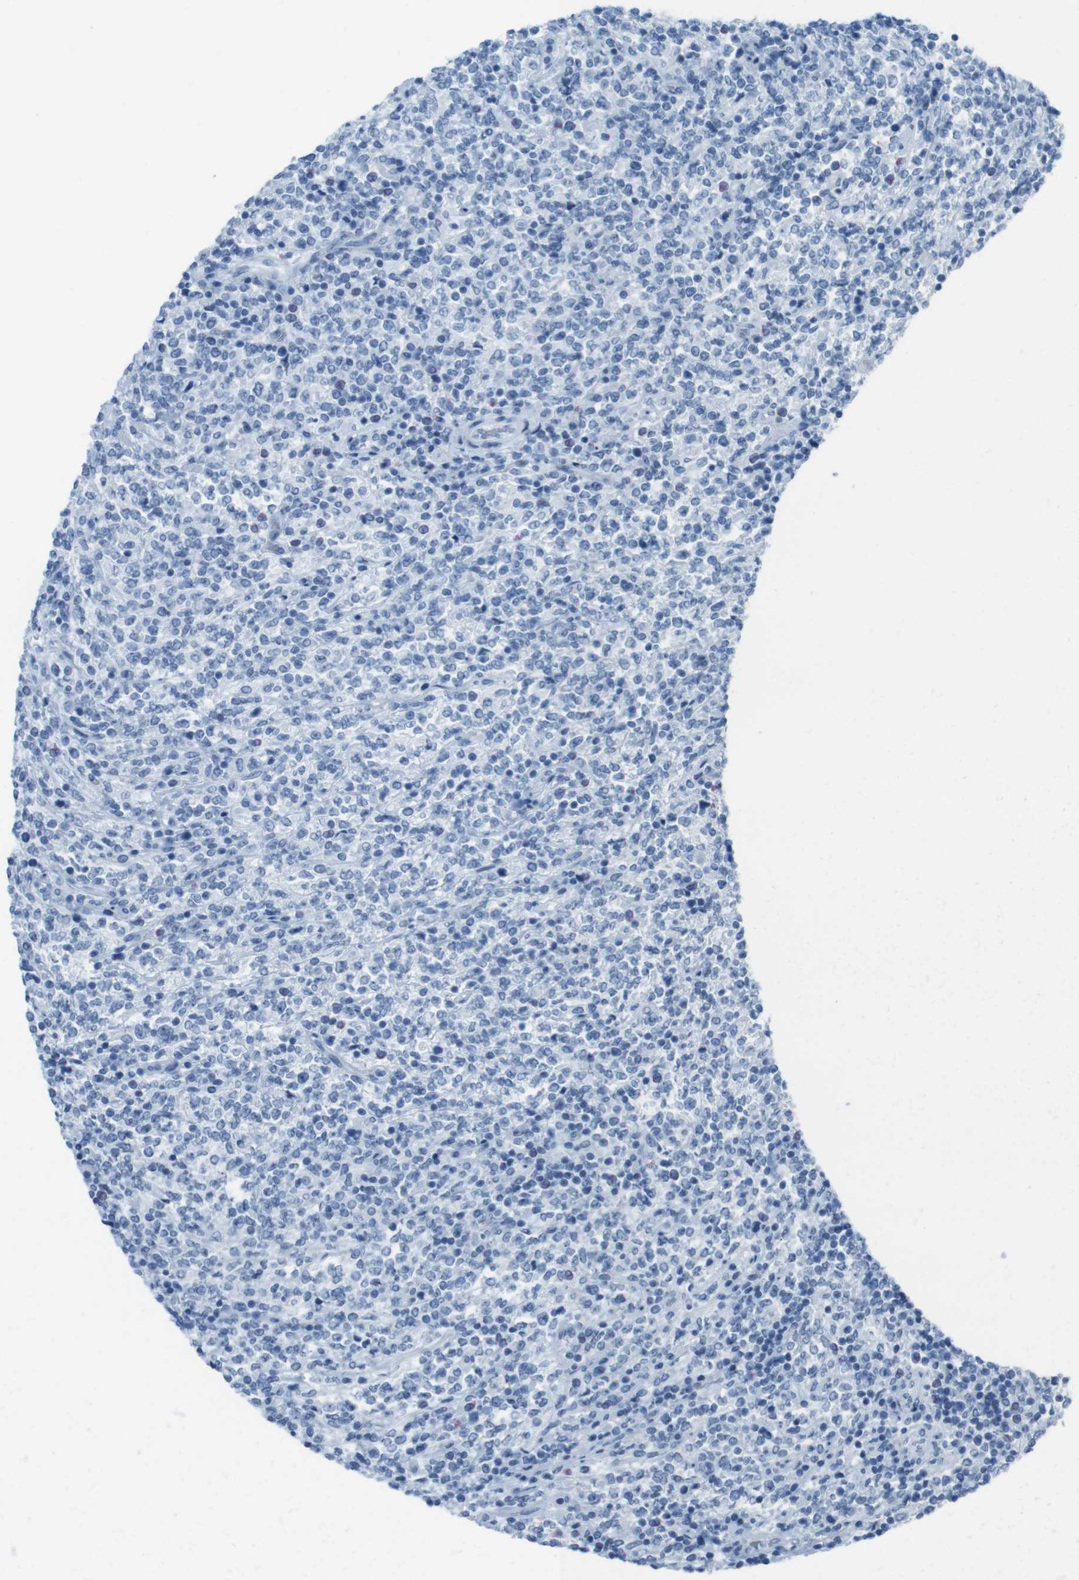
{"staining": {"intensity": "negative", "quantity": "none", "location": "none"}, "tissue": "lymphoma", "cell_type": "Tumor cells", "image_type": "cancer", "snomed": [{"axis": "morphology", "description": "Malignant lymphoma, non-Hodgkin's type, High grade"}, {"axis": "topography", "description": "Soft tissue"}], "caption": "Malignant lymphoma, non-Hodgkin's type (high-grade) was stained to show a protein in brown. There is no significant positivity in tumor cells. Brightfield microscopy of immunohistochemistry stained with DAB (3,3'-diaminobenzidine) (brown) and hematoxylin (blue), captured at high magnification.", "gene": "TMEM207", "patient": {"sex": "male", "age": 18}}